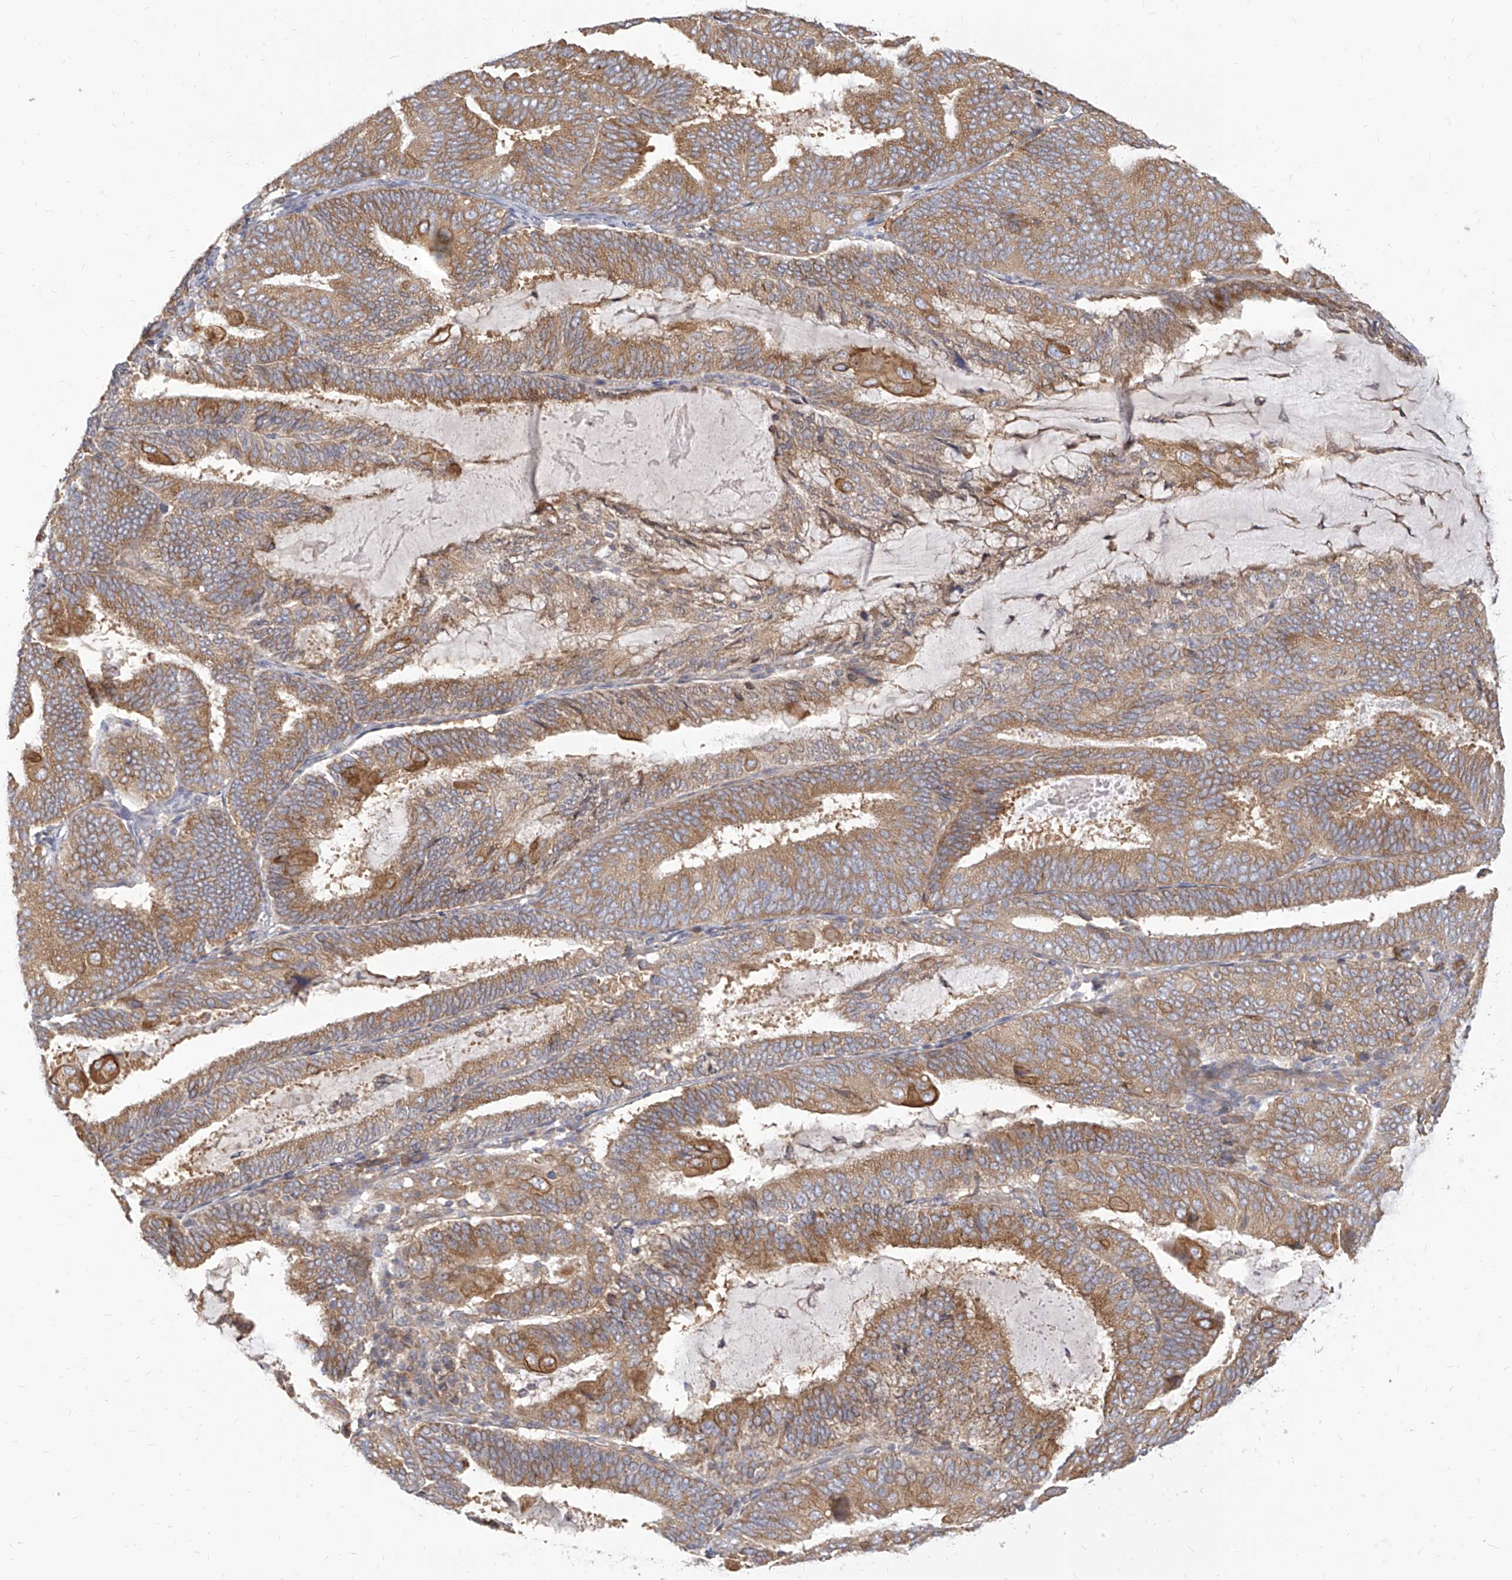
{"staining": {"intensity": "moderate", "quantity": ">75%", "location": "cytoplasmic/membranous"}, "tissue": "endometrial cancer", "cell_type": "Tumor cells", "image_type": "cancer", "snomed": [{"axis": "morphology", "description": "Adenocarcinoma, NOS"}, {"axis": "topography", "description": "Endometrium"}], "caption": "Endometrial cancer (adenocarcinoma) was stained to show a protein in brown. There is medium levels of moderate cytoplasmic/membranous positivity in about >75% of tumor cells.", "gene": "FAM83B", "patient": {"sex": "female", "age": 81}}